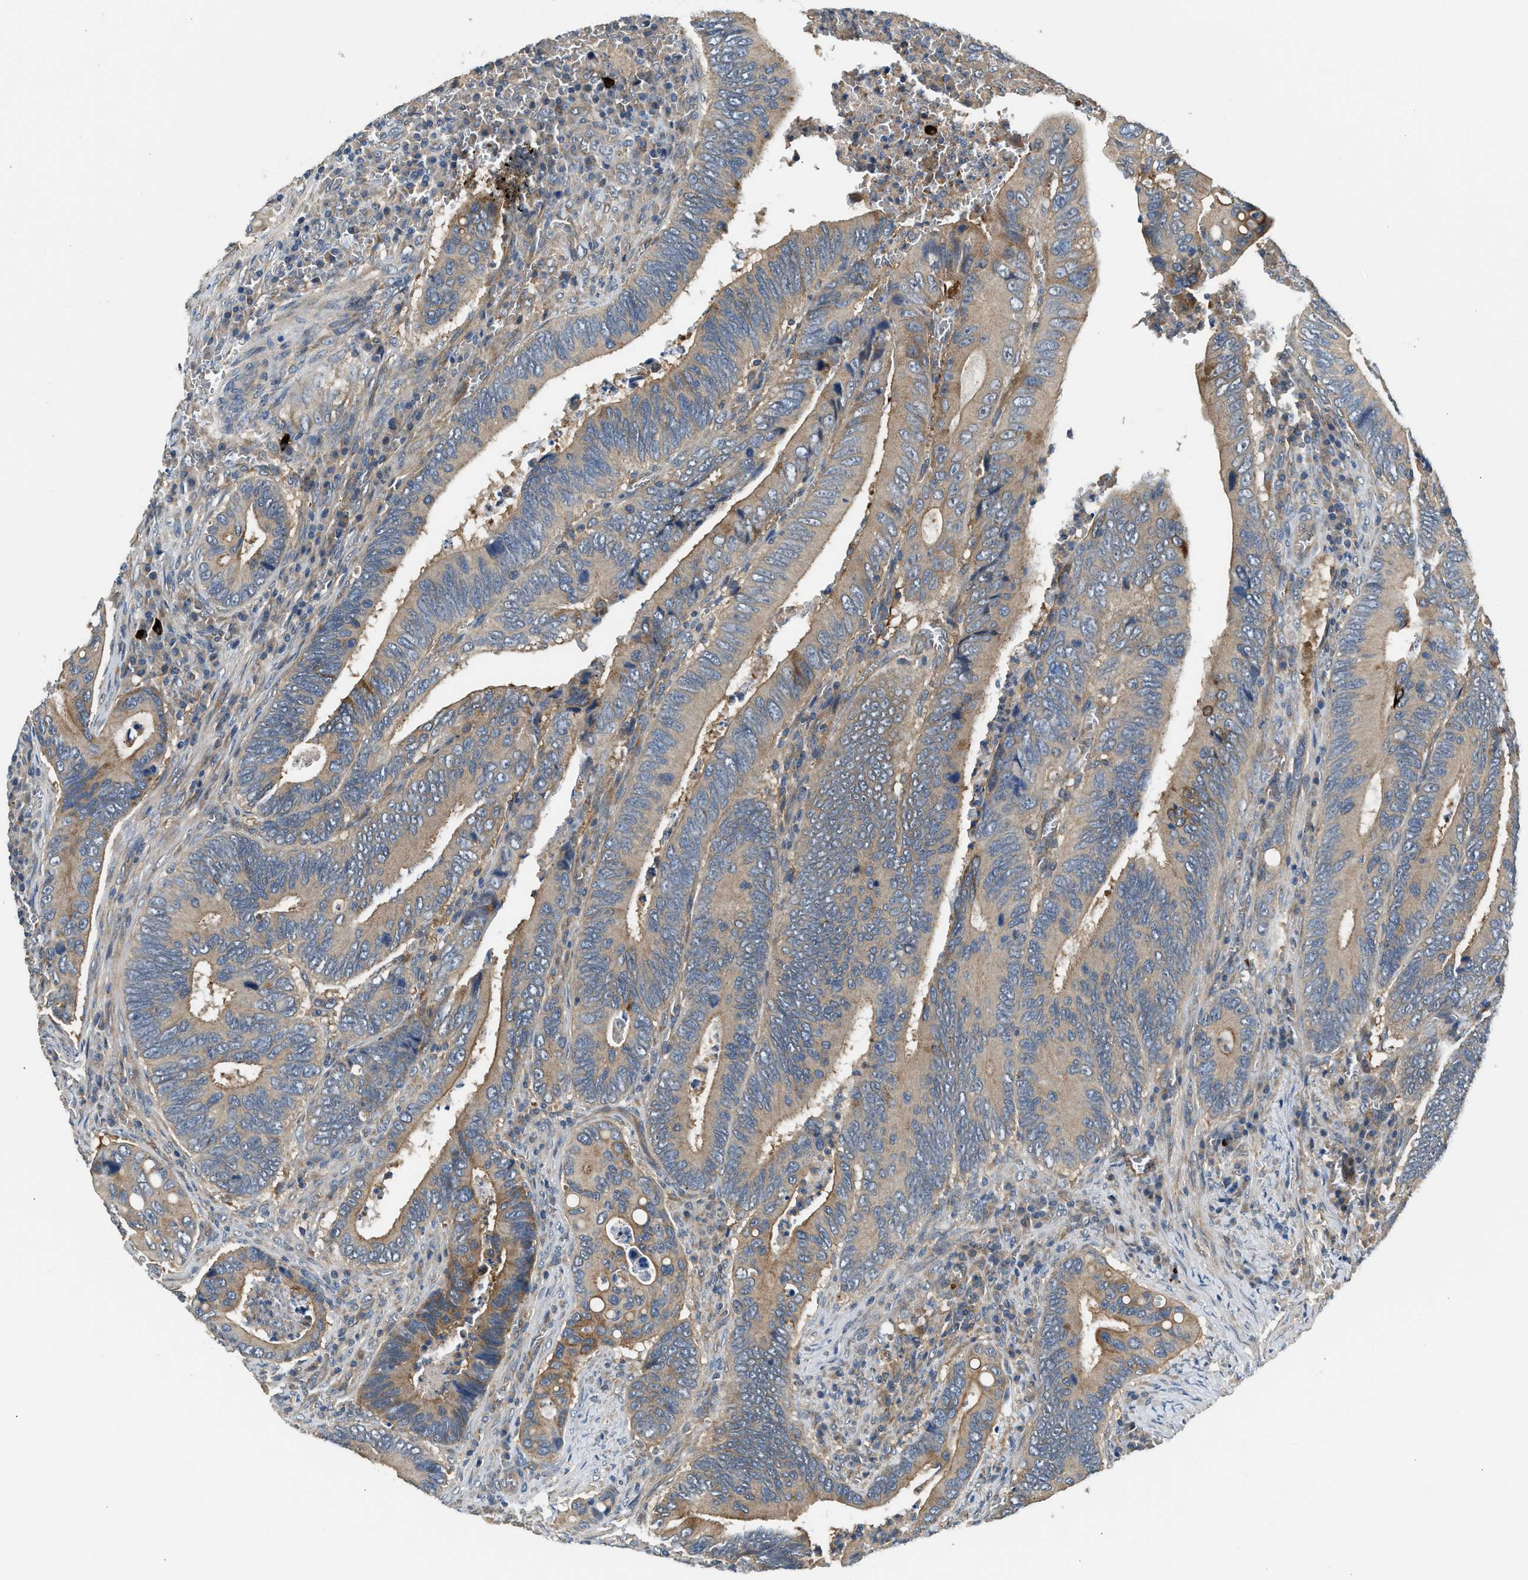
{"staining": {"intensity": "weak", "quantity": ">75%", "location": "cytoplasmic/membranous"}, "tissue": "colorectal cancer", "cell_type": "Tumor cells", "image_type": "cancer", "snomed": [{"axis": "morphology", "description": "Inflammation, NOS"}, {"axis": "morphology", "description": "Adenocarcinoma, NOS"}, {"axis": "topography", "description": "Colon"}], "caption": "This micrograph demonstrates colorectal cancer (adenocarcinoma) stained with IHC to label a protein in brown. The cytoplasmic/membranous of tumor cells show weak positivity for the protein. Nuclei are counter-stained blue.", "gene": "IL3RA", "patient": {"sex": "male", "age": 72}}